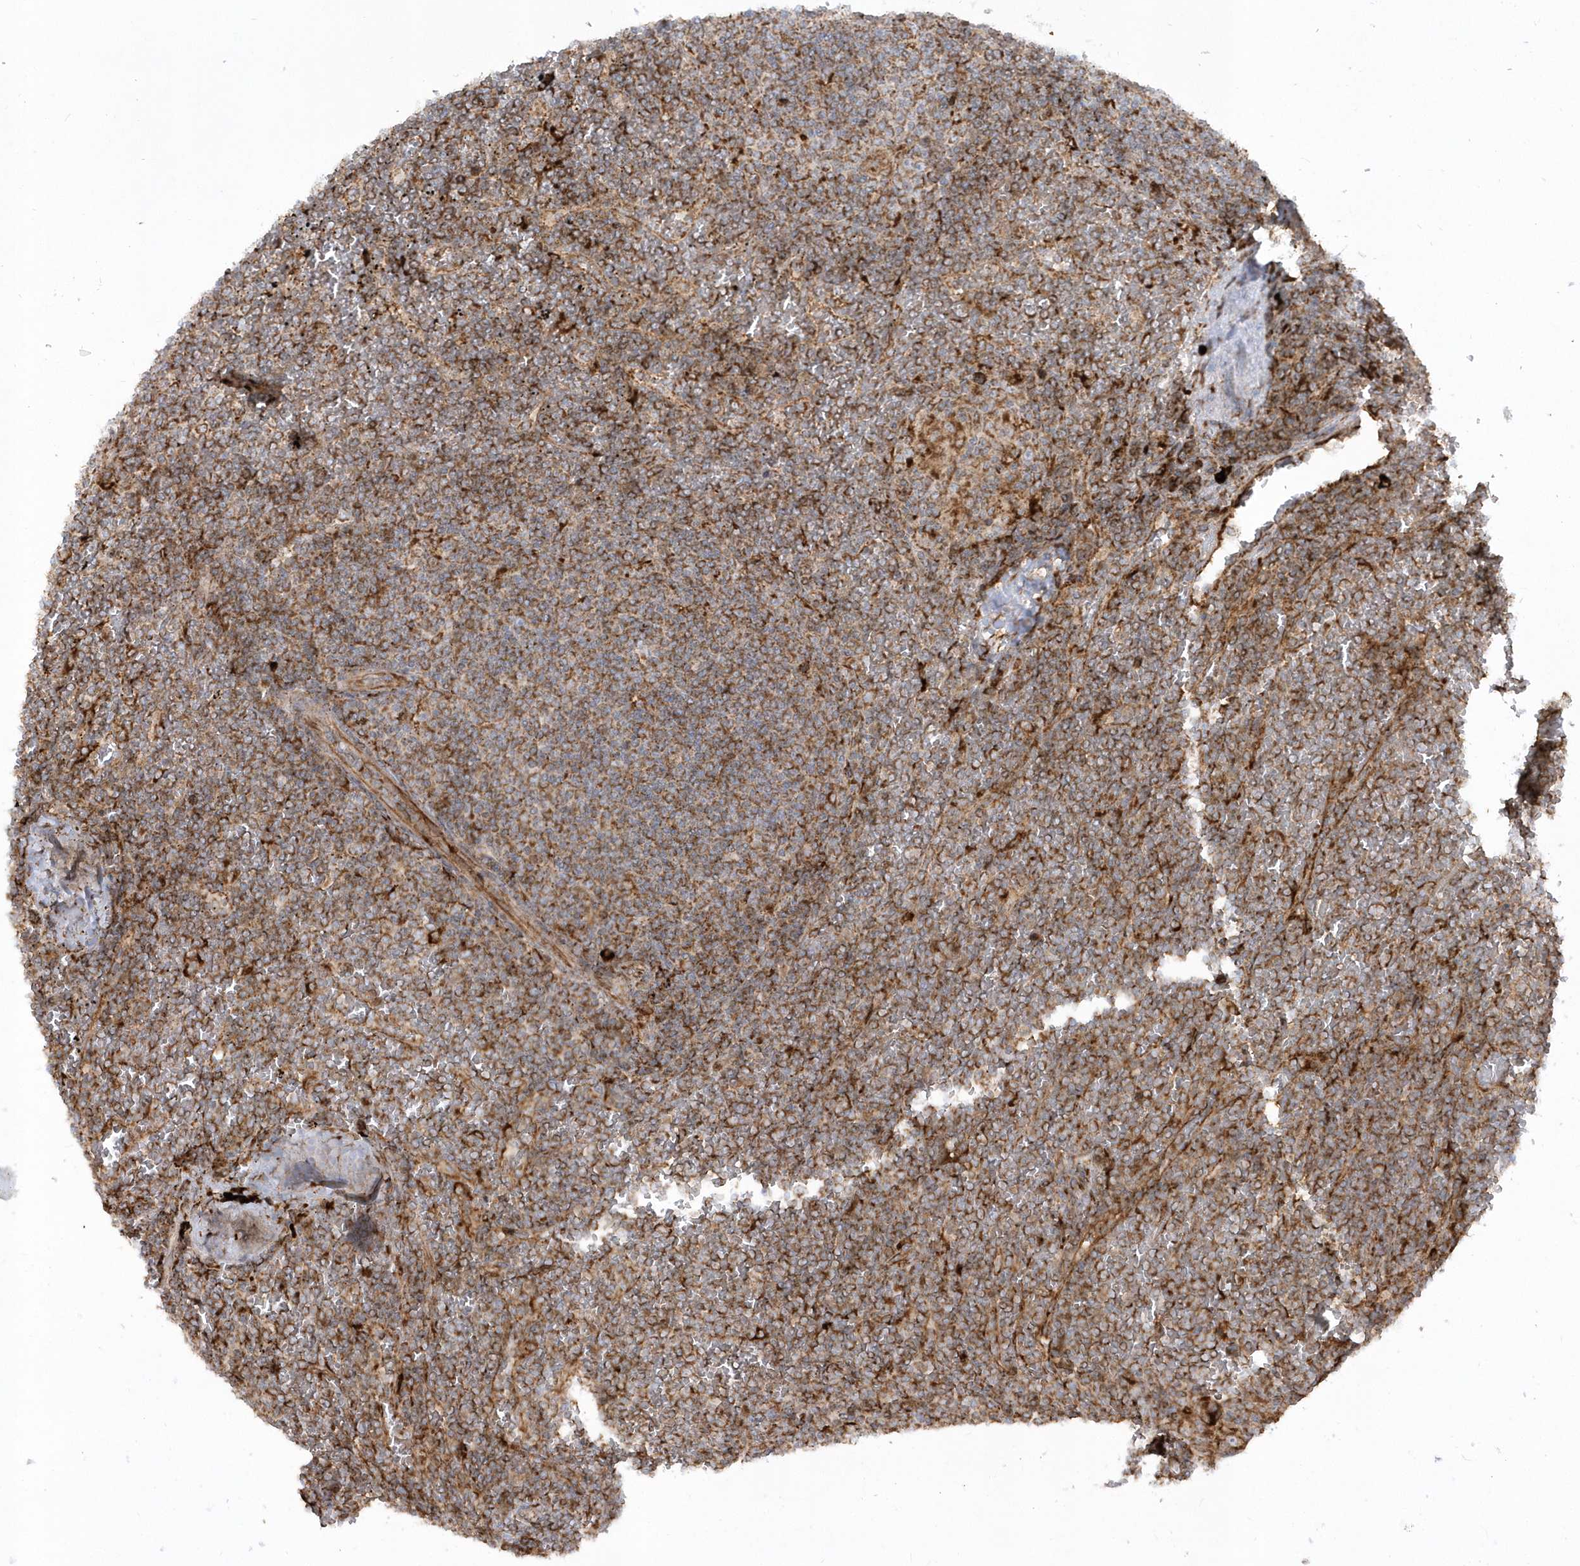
{"staining": {"intensity": "moderate", "quantity": ">75%", "location": "cytoplasmic/membranous"}, "tissue": "lymphoma", "cell_type": "Tumor cells", "image_type": "cancer", "snomed": [{"axis": "morphology", "description": "Malignant lymphoma, non-Hodgkin's type, Low grade"}, {"axis": "topography", "description": "Spleen"}], "caption": "There is medium levels of moderate cytoplasmic/membranous expression in tumor cells of malignant lymphoma, non-Hodgkin's type (low-grade), as demonstrated by immunohistochemical staining (brown color).", "gene": "SH3BP2", "patient": {"sex": "female", "age": 19}}